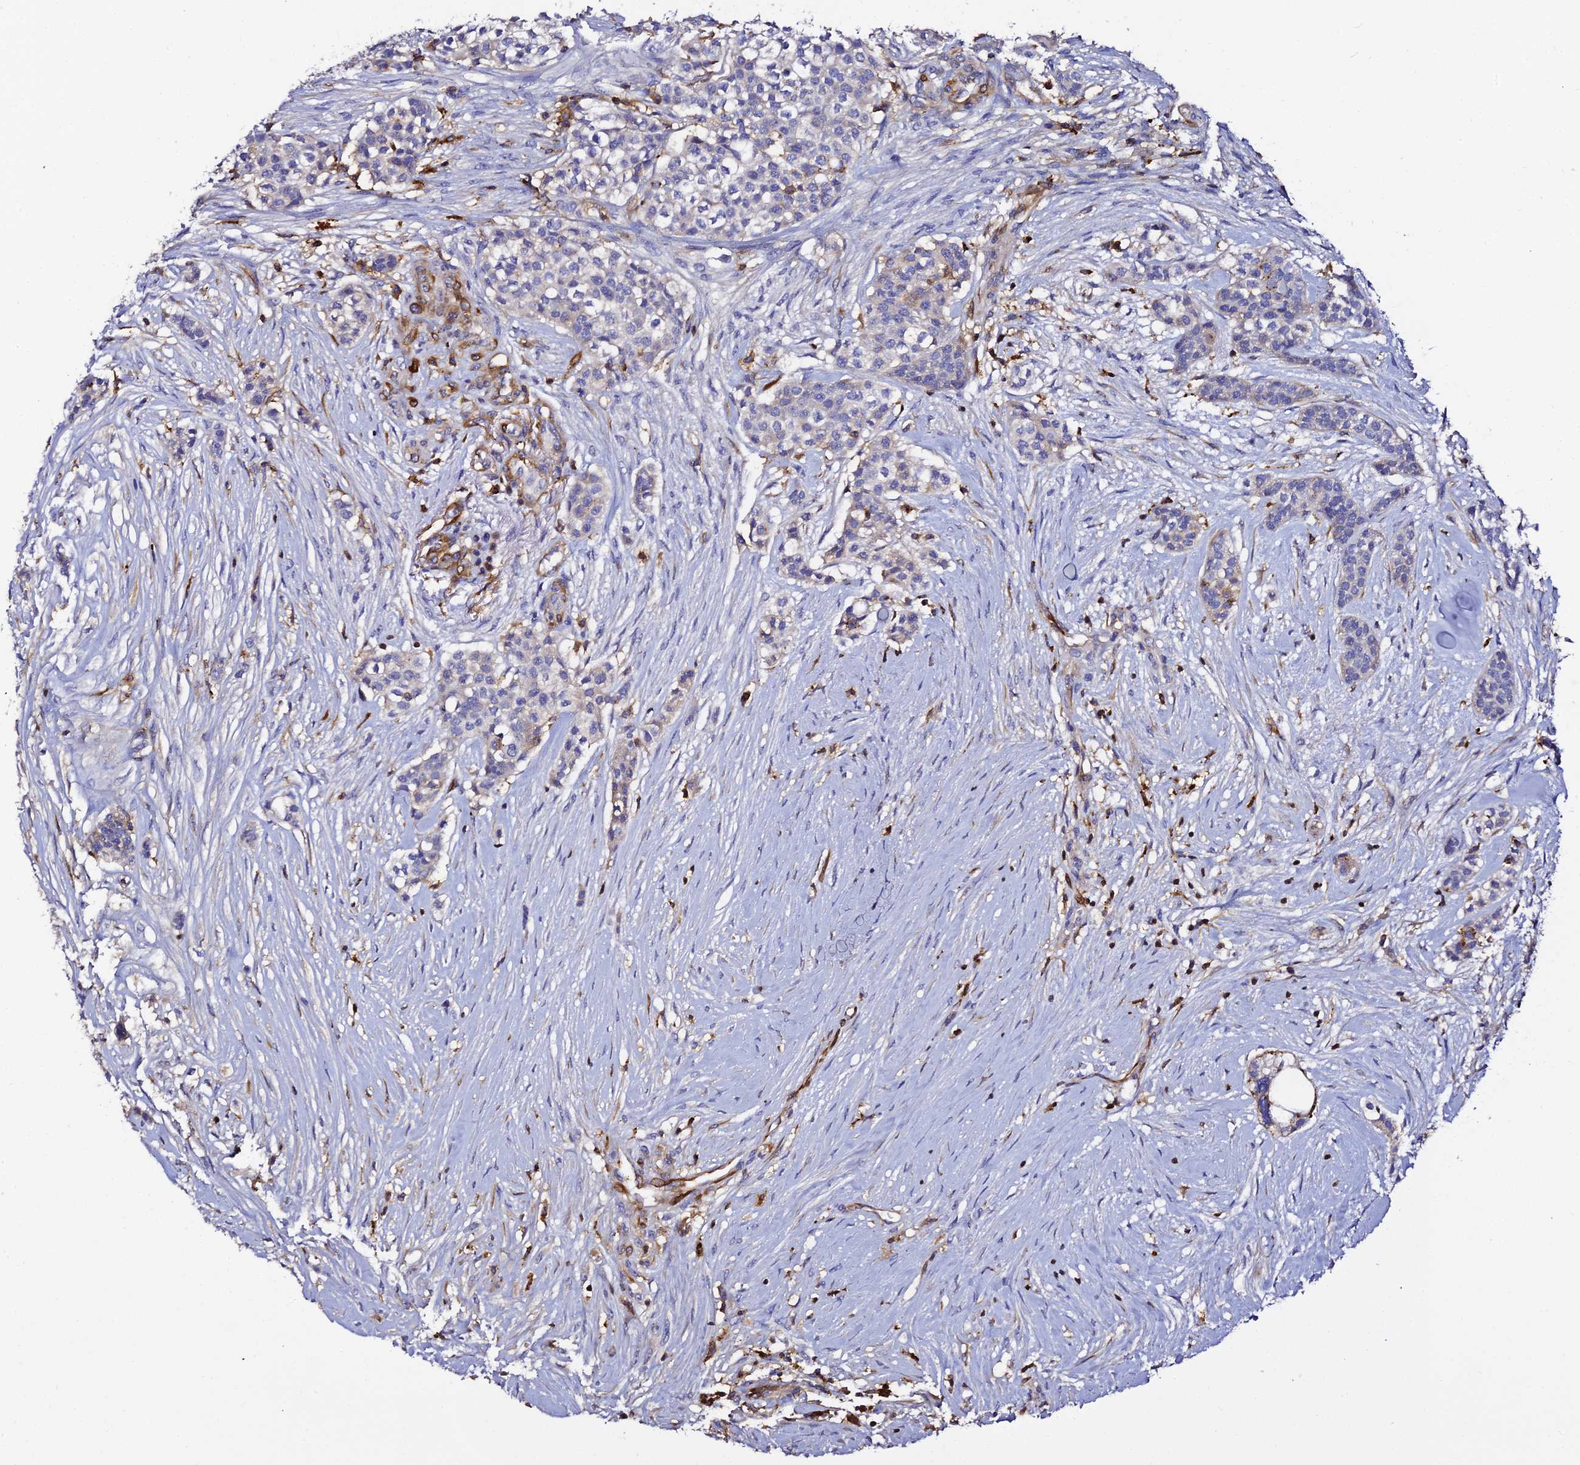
{"staining": {"intensity": "weak", "quantity": "<25%", "location": "cytoplasmic/membranous"}, "tissue": "head and neck cancer", "cell_type": "Tumor cells", "image_type": "cancer", "snomed": [{"axis": "morphology", "description": "Adenocarcinoma, NOS"}, {"axis": "topography", "description": "Head-Neck"}], "caption": "This is a image of immunohistochemistry staining of adenocarcinoma (head and neck), which shows no expression in tumor cells.", "gene": "TRPV2", "patient": {"sex": "male", "age": 81}}